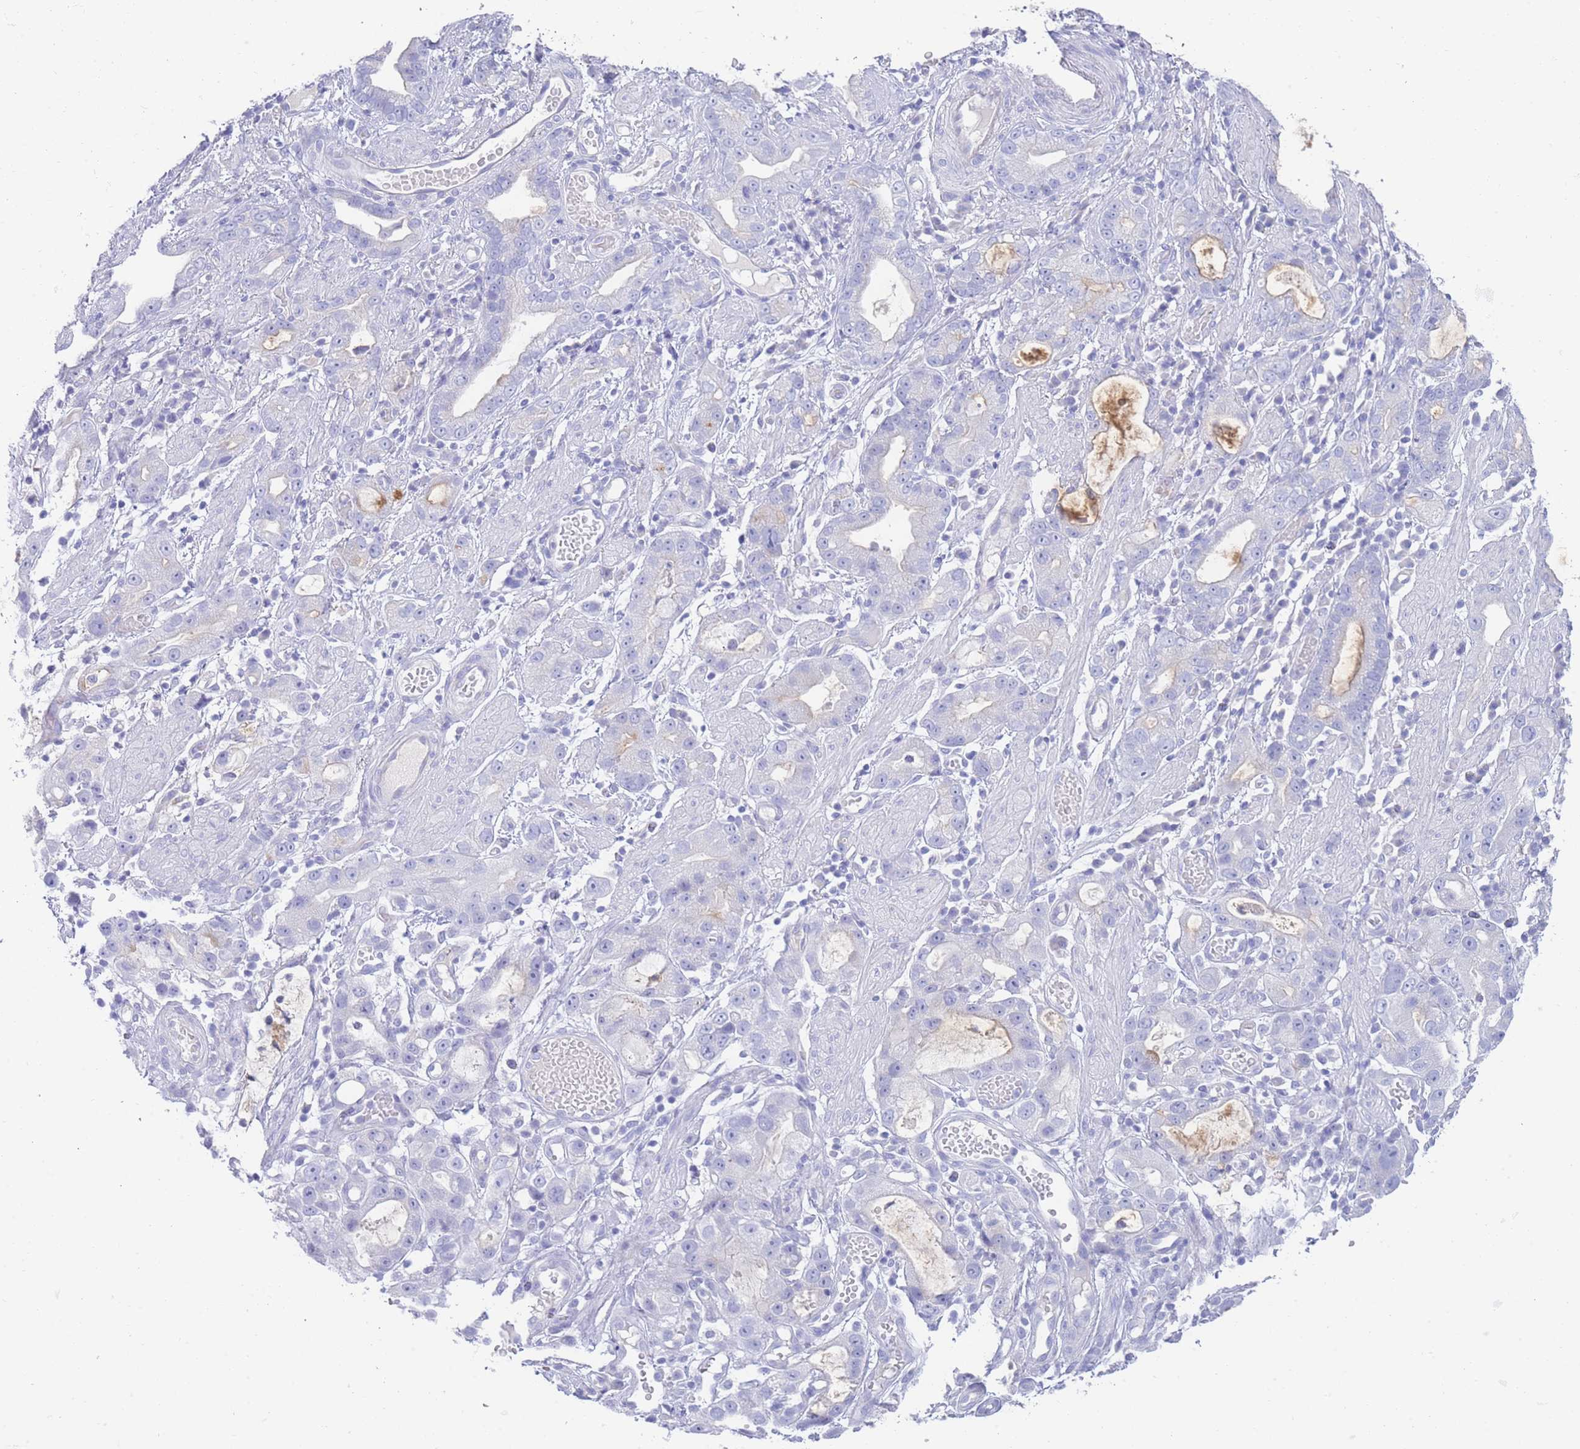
{"staining": {"intensity": "negative", "quantity": "none", "location": "none"}, "tissue": "stomach cancer", "cell_type": "Tumor cells", "image_type": "cancer", "snomed": [{"axis": "morphology", "description": "Adenocarcinoma, NOS"}, {"axis": "topography", "description": "Stomach"}], "caption": "DAB (3,3'-diaminobenzidine) immunohistochemical staining of human stomach adenocarcinoma demonstrates no significant staining in tumor cells.", "gene": "LRRC37A", "patient": {"sex": "male", "age": 55}}